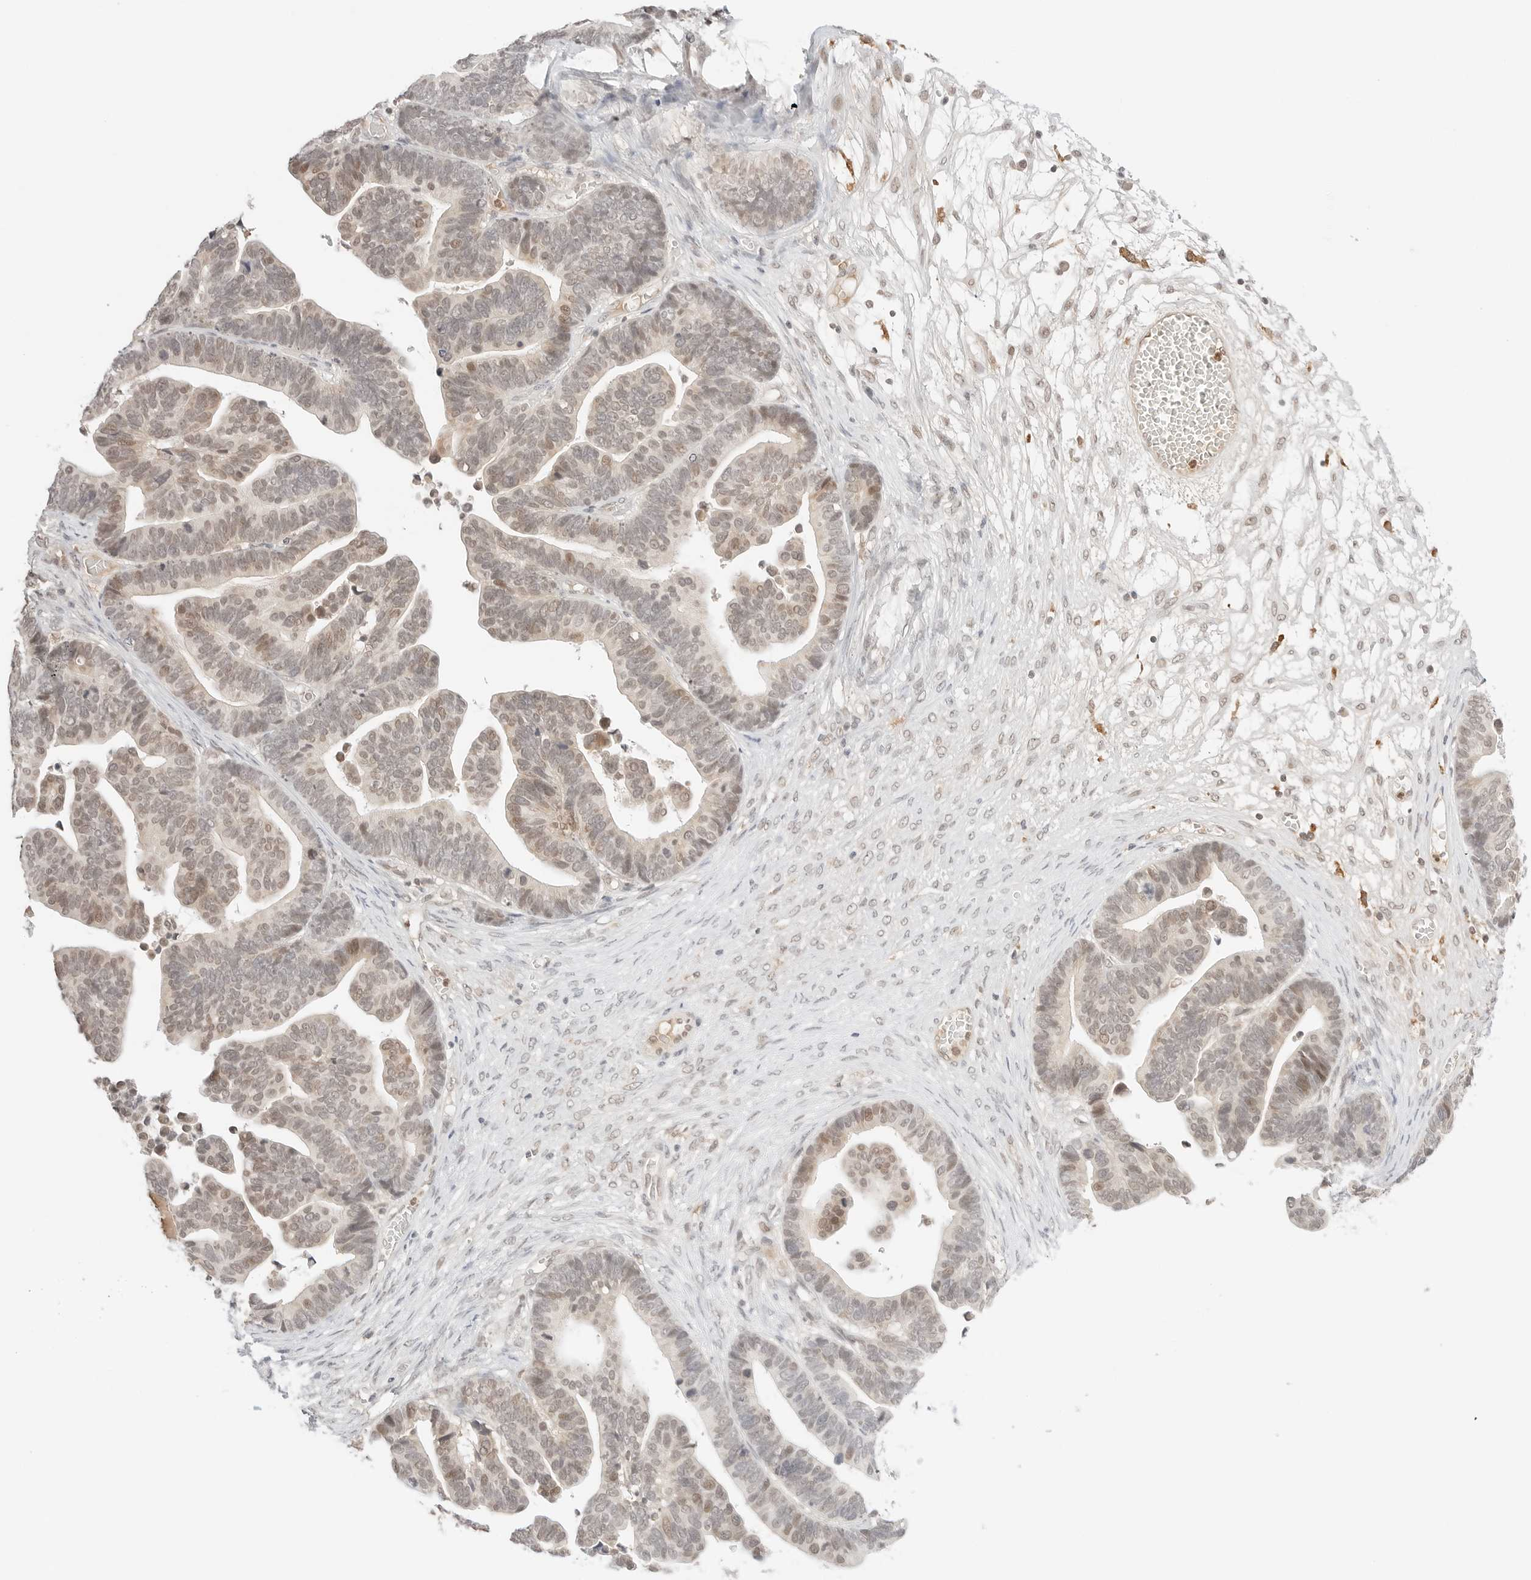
{"staining": {"intensity": "moderate", "quantity": "25%-75%", "location": "nuclear"}, "tissue": "ovarian cancer", "cell_type": "Tumor cells", "image_type": "cancer", "snomed": [{"axis": "morphology", "description": "Cystadenocarcinoma, serous, NOS"}, {"axis": "topography", "description": "Ovary"}], "caption": "Moderate nuclear protein positivity is appreciated in about 25%-75% of tumor cells in ovarian serous cystadenocarcinoma.", "gene": "RPS6KL1", "patient": {"sex": "female", "age": 56}}